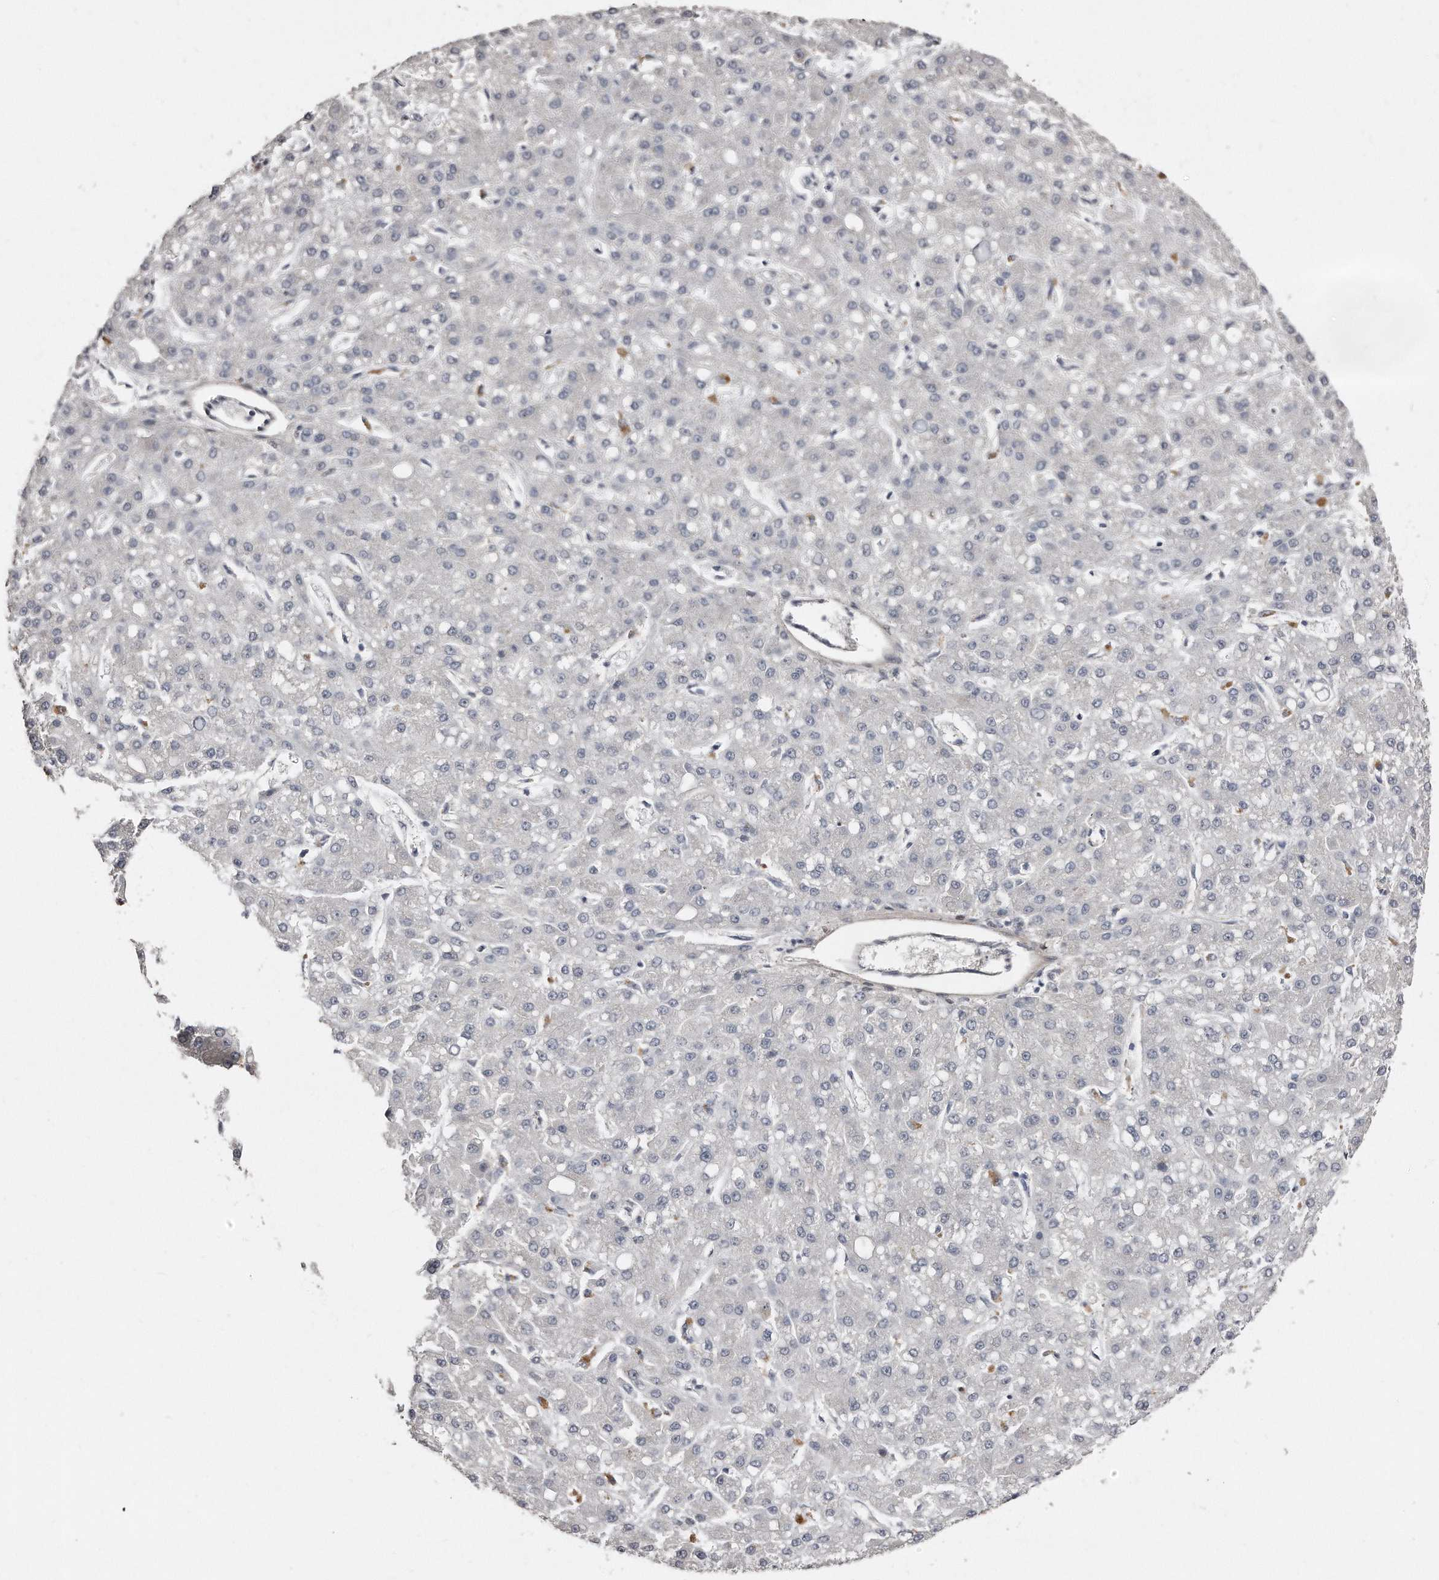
{"staining": {"intensity": "negative", "quantity": "none", "location": "none"}, "tissue": "liver cancer", "cell_type": "Tumor cells", "image_type": "cancer", "snomed": [{"axis": "morphology", "description": "Carcinoma, Hepatocellular, NOS"}, {"axis": "topography", "description": "Liver"}], "caption": "High power microscopy micrograph of an immunohistochemistry micrograph of liver hepatocellular carcinoma, revealing no significant expression in tumor cells.", "gene": "LMOD1", "patient": {"sex": "male", "age": 67}}